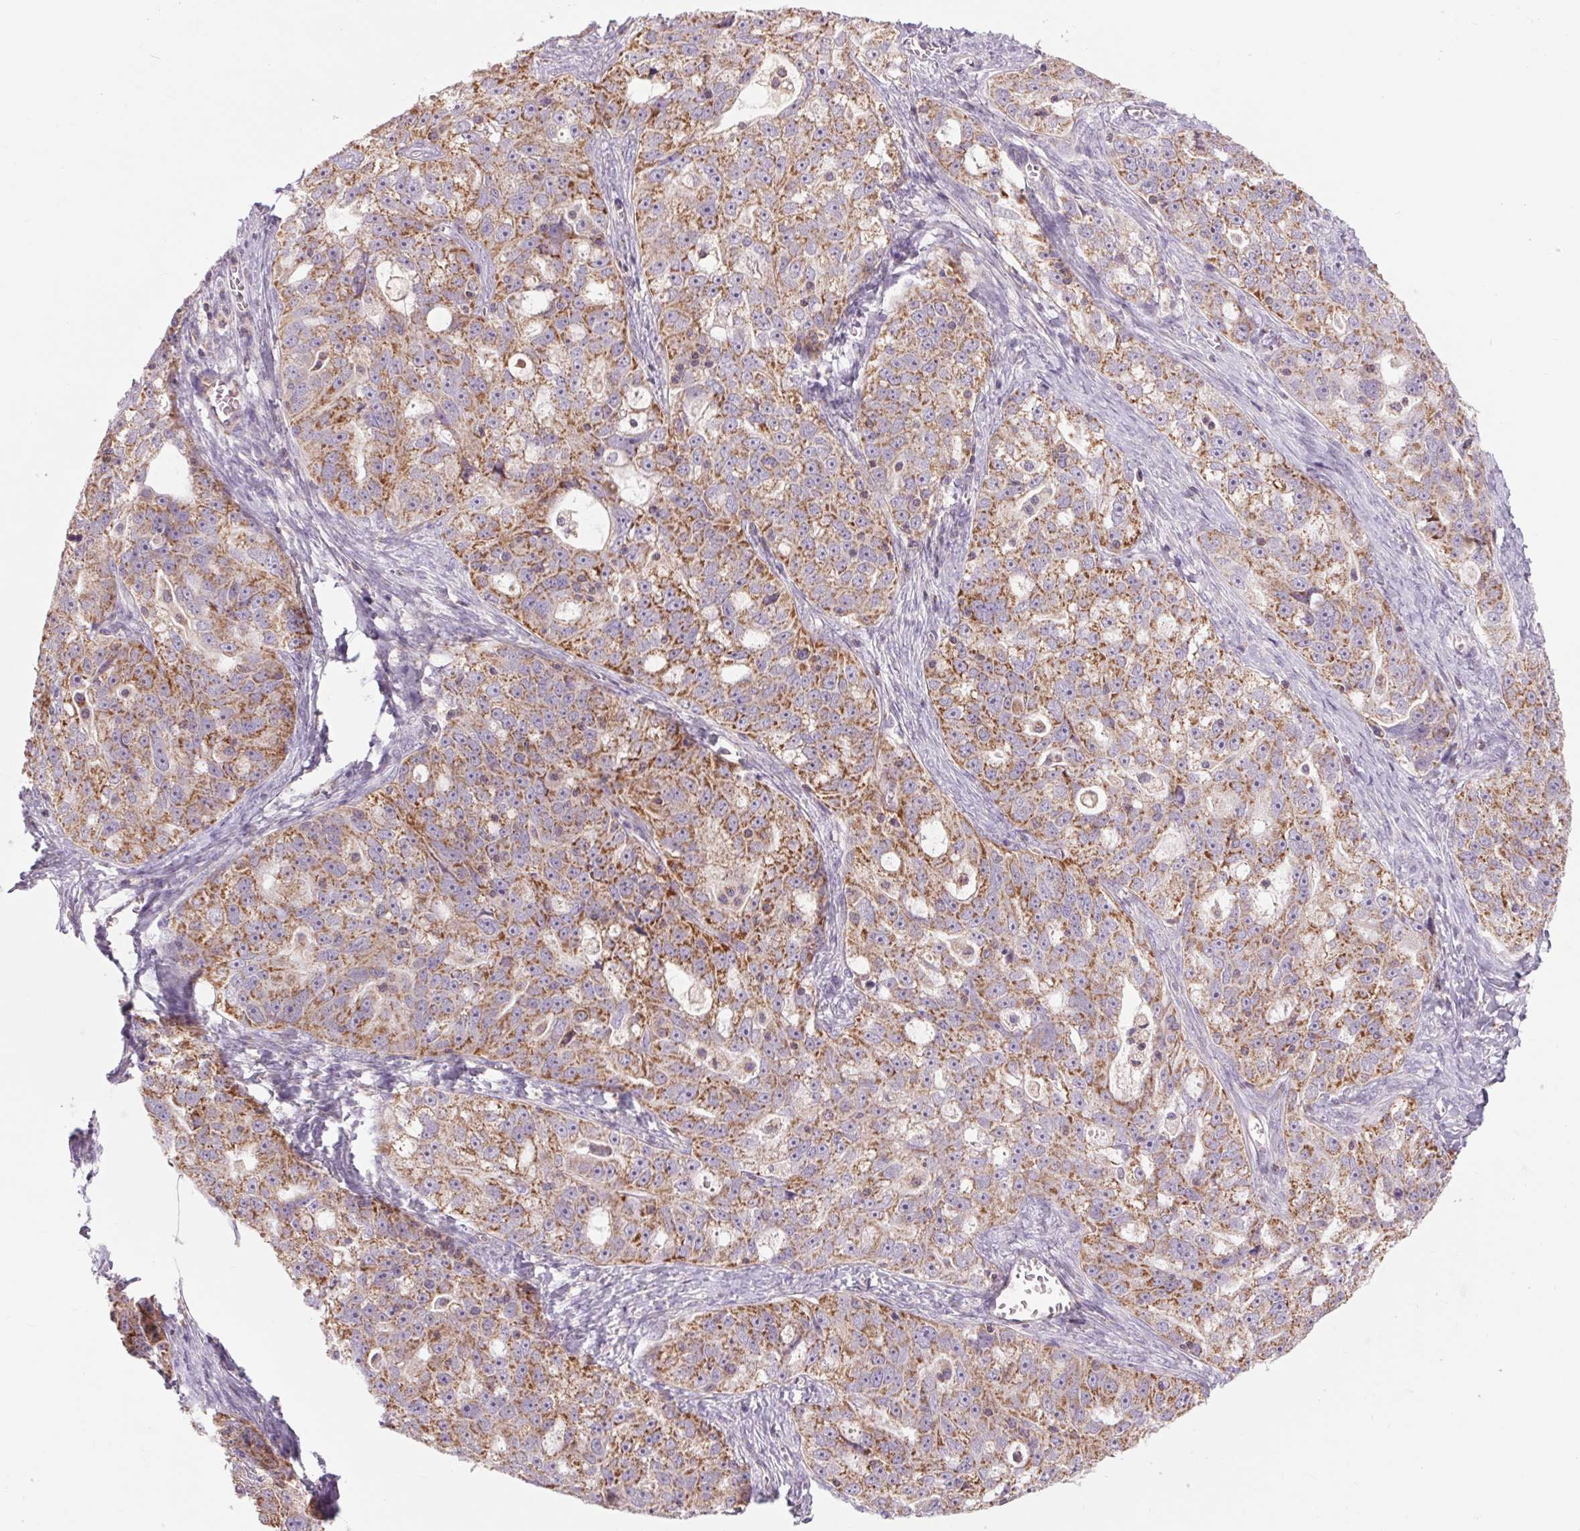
{"staining": {"intensity": "moderate", "quantity": ">75%", "location": "cytoplasmic/membranous"}, "tissue": "ovarian cancer", "cell_type": "Tumor cells", "image_type": "cancer", "snomed": [{"axis": "morphology", "description": "Cystadenocarcinoma, serous, NOS"}, {"axis": "topography", "description": "Ovary"}], "caption": "IHC of human ovarian cancer (serous cystadenocarcinoma) displays medium levels of moderate cytoplasmic/membranous positivity in approximately >75% of tumor cells. (DAB (3,3'-diaminobenzidine) IHC with brightfield microscopy, high magnification).", "gene": "COX6A1", "patient": {"sex": "female", "age": 51}}